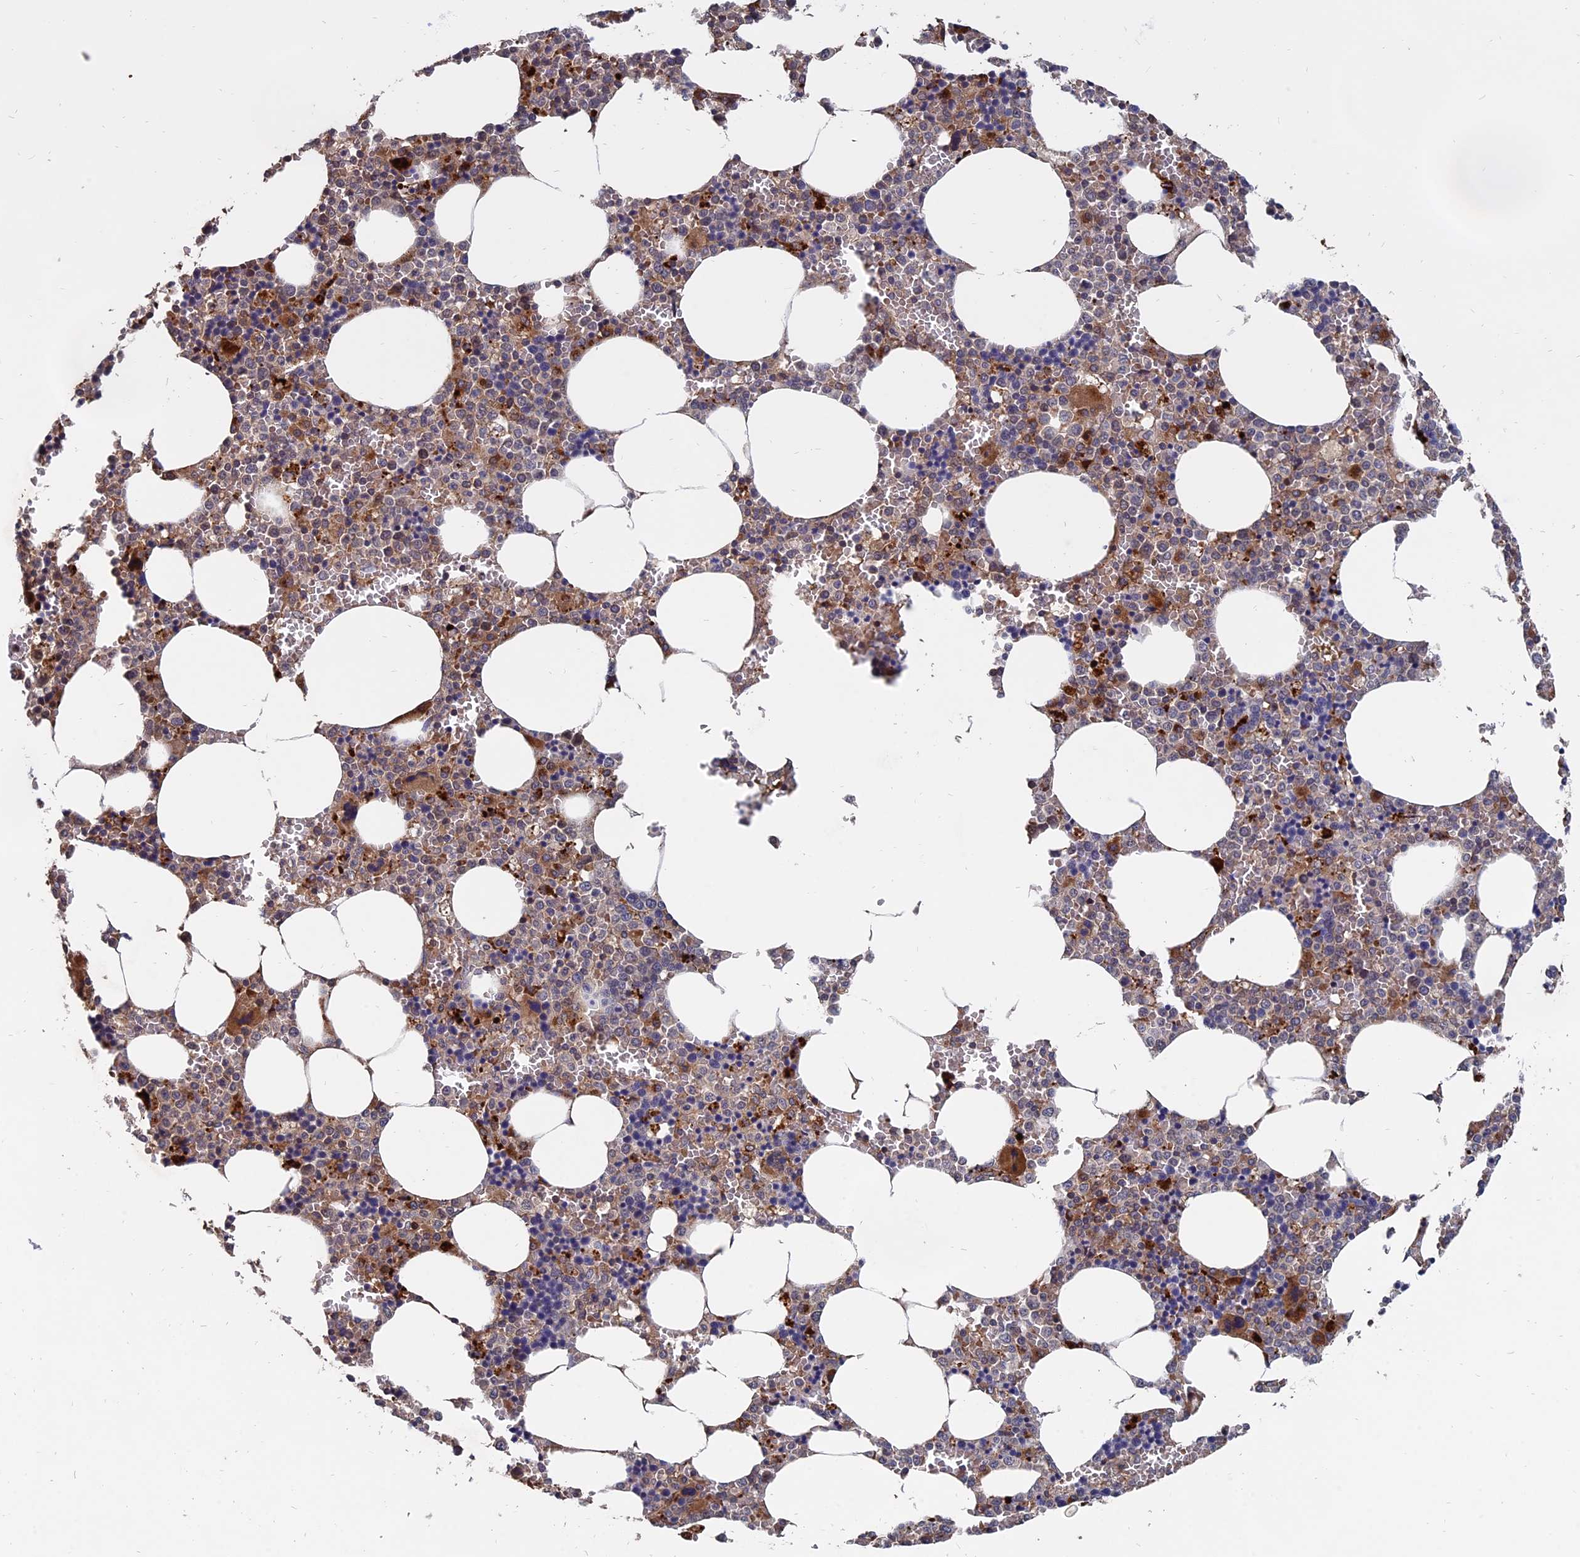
{"staining": {"intensity": "strong", "quantity": "<25%", "location": "cytoplasmic/membranous"}, "tissue": "bone marrow", "cell_type": "Hematopoietic cells", "image_type": "normal", "snomed": [{"axis": "morphology", "description": "Normal tissue, NOS"}, {"axis": "topography", "description": "Bone marrow"}], "caption": "Immunohistochemical staining of unremarkable human bone marrow demonstrates medium levels of strong cytoplasmic/membranous positivity in approximately <25% of hematopoietic cells. The protein of interest is shown in brown color, while the nuclei are stained blue.", "gene": "TRAPPC2L", "patient": {"sex": "male", "age": 70}}